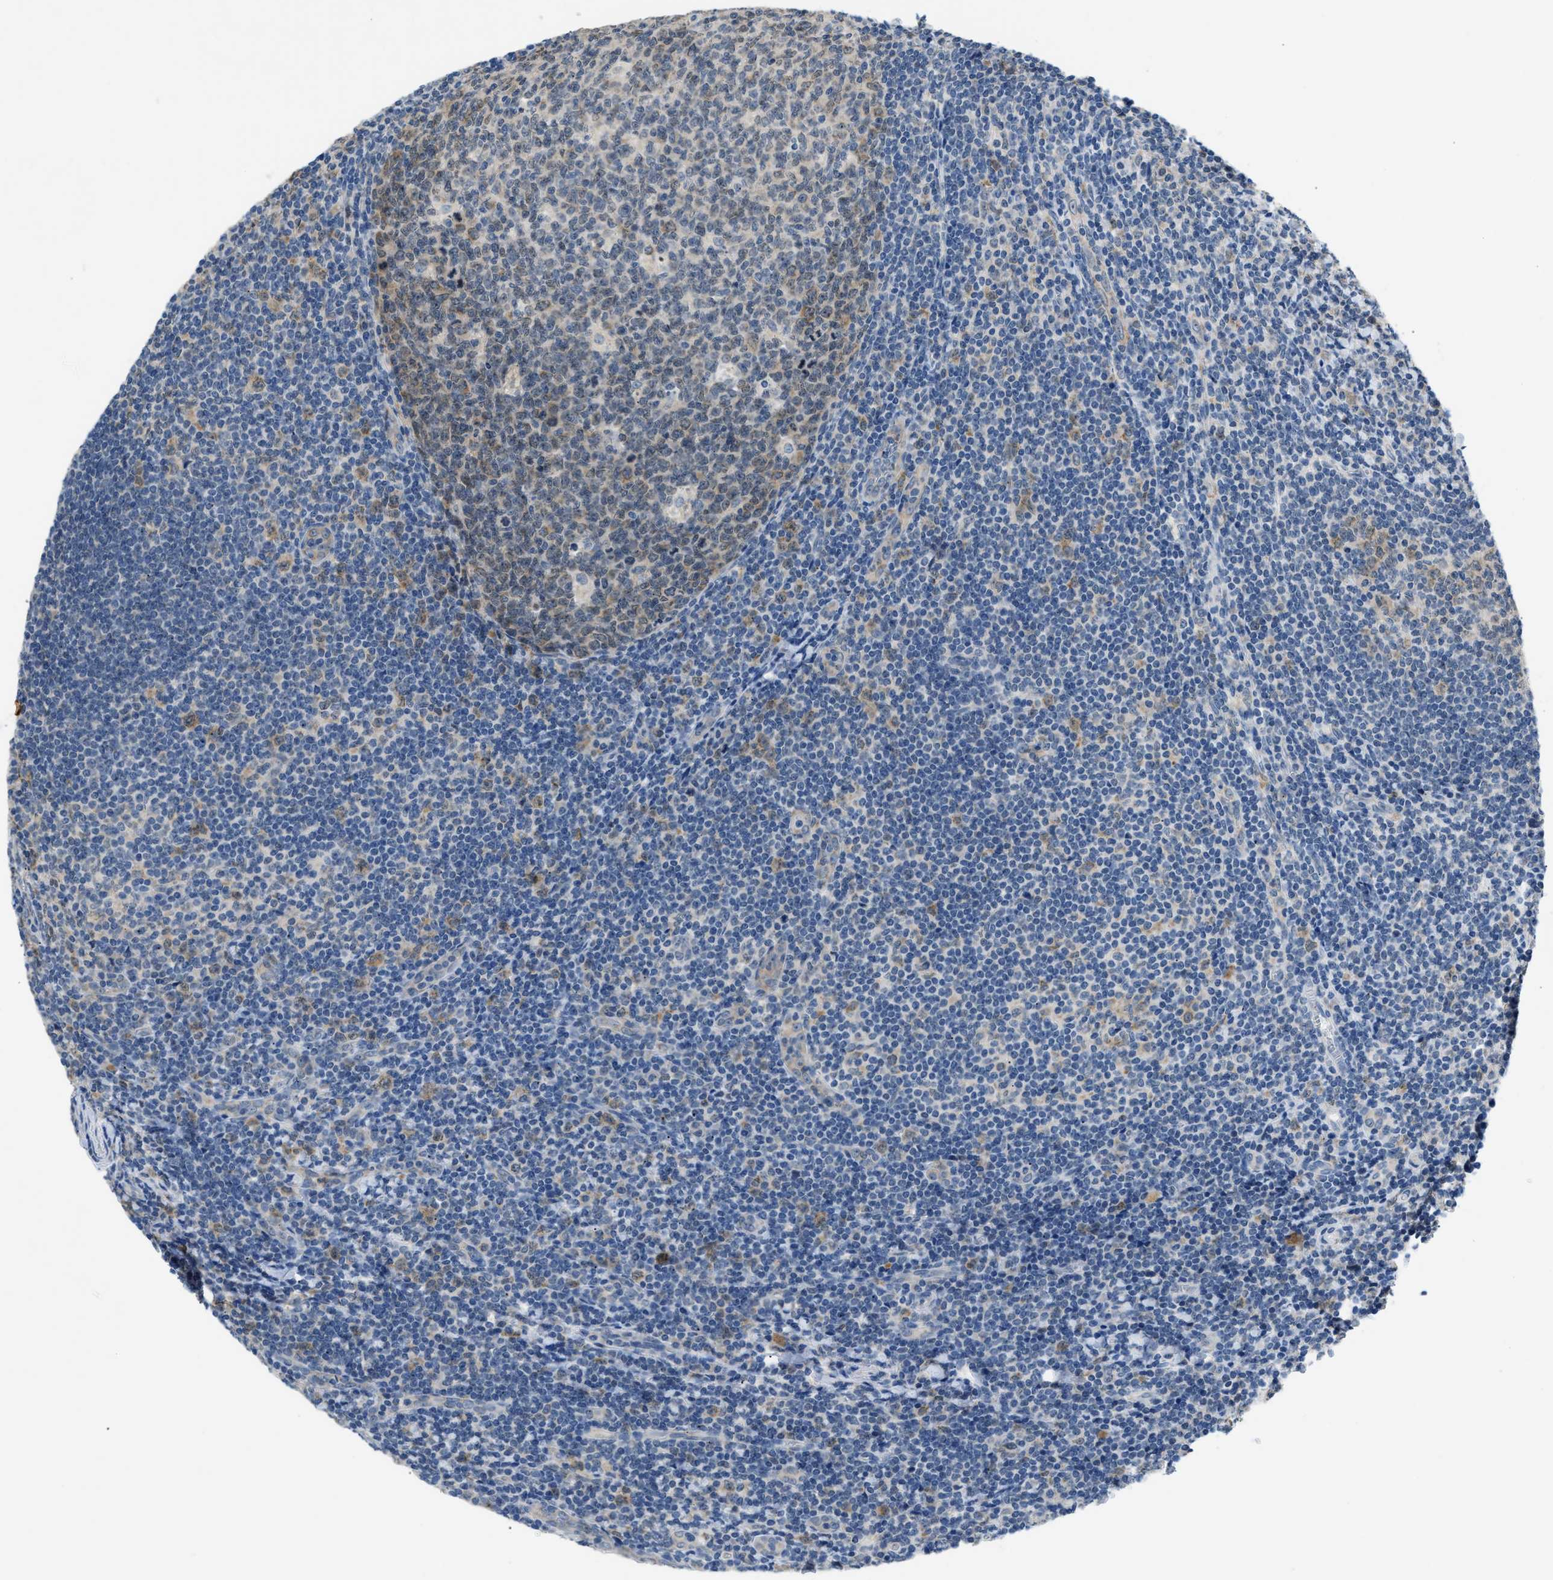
{"staining": {"intensity": "weak", "quantity": "25%-75%", "location": "cytoplasmic/membranous"}, "tissue": "tonsil", "cell_type": "Germinal center cells", "image_type": "normal", "snomed": [{"axis": "morphology", "description": "Normal tissue, NOS"}, {"axis": "topography", "description": "Tonsil"}], "caption": "Protein staining reveals weak cytoplasmic/membranous positivity in about 25%-75% of germinal center cells in benign tonsil. (DAB IHC, brown staining for protein, blue staining for nuclei).", "gene": "TOMM34", "patient": {"sex": "male", "age": 37}}